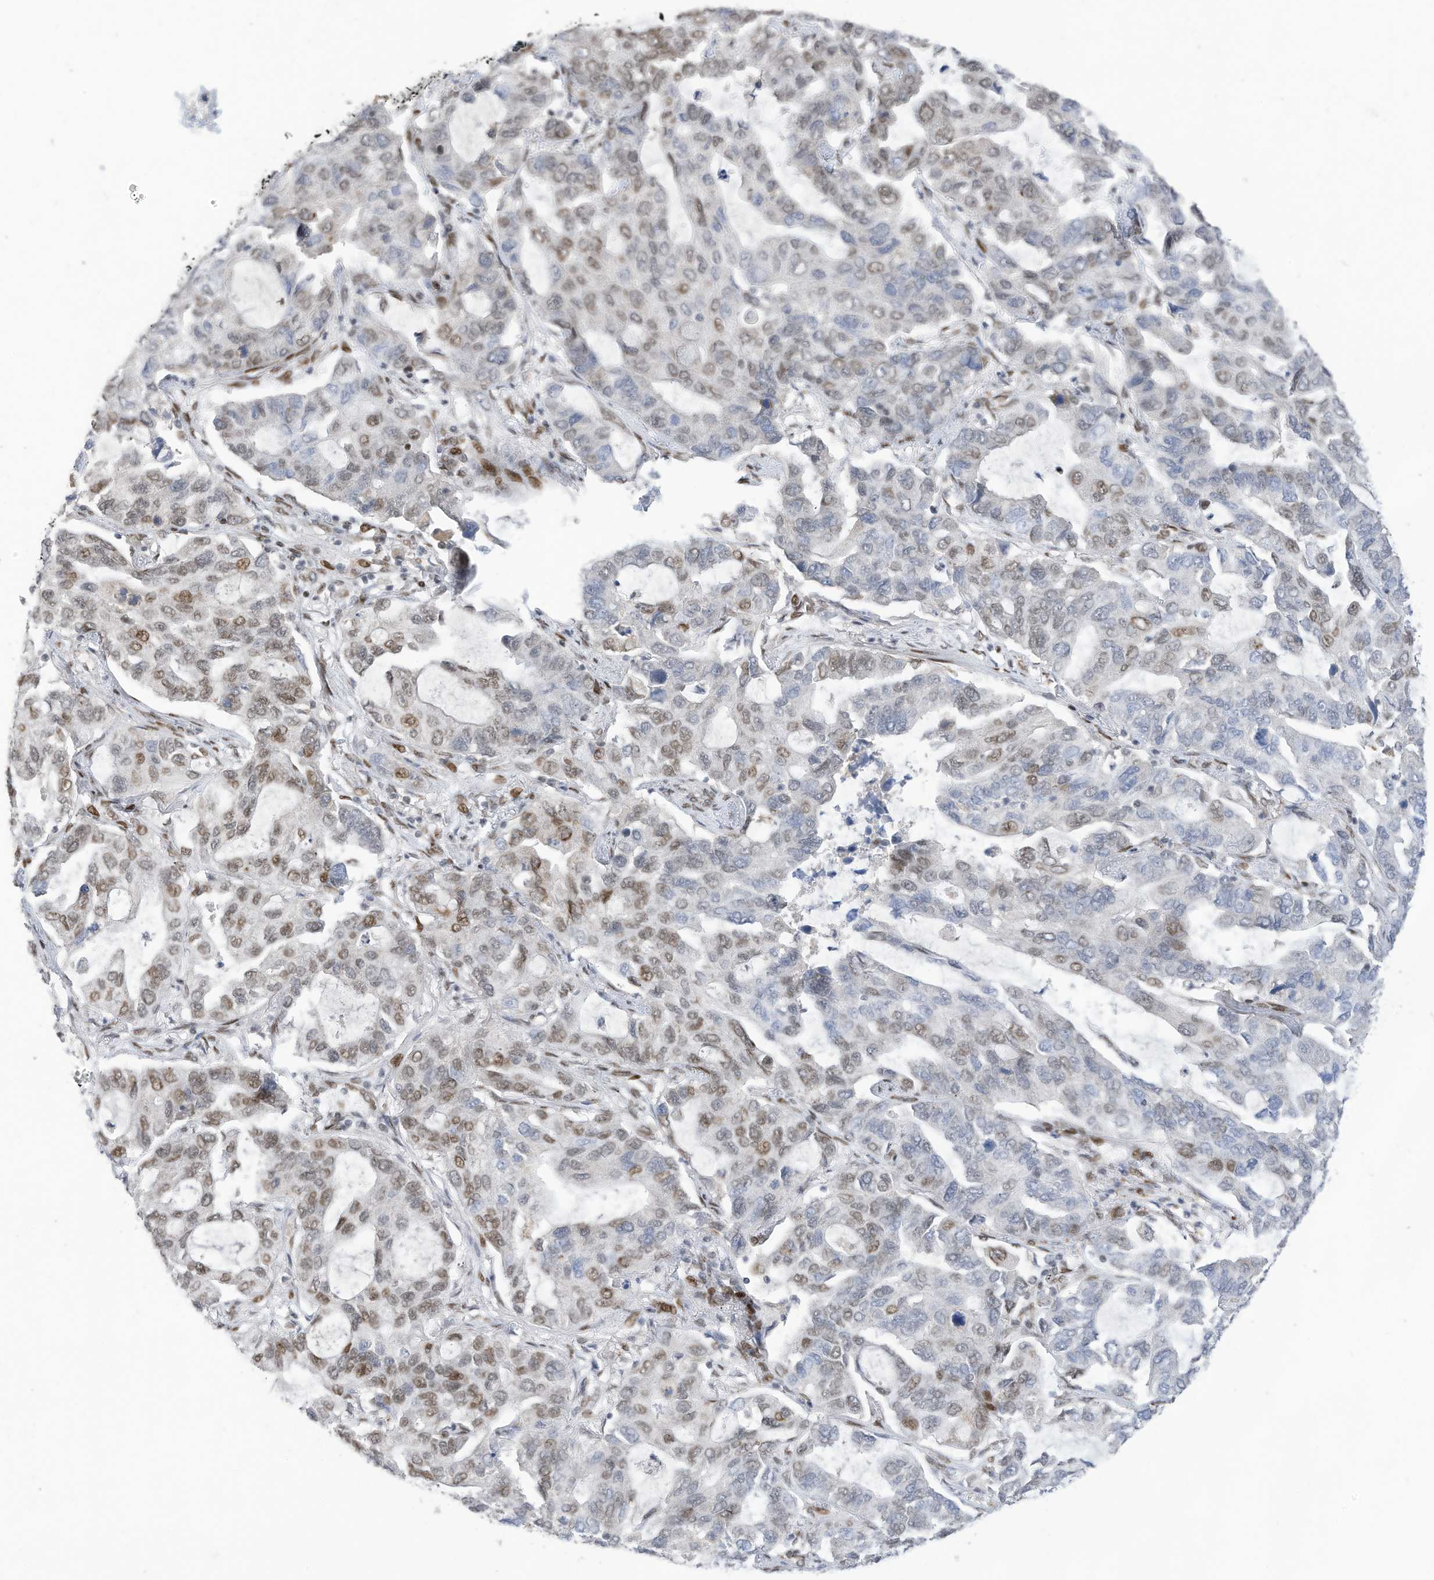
{"staining": {"intensity": "moderate", "quantity": "25%-75%", "location": "nuclear"}, "tissue": "lung cancer", "cell_type": "Tumor cells", "image_type": "cancer", "snomed": [{"axis": "morphology", "description": "Adenocarcinoma, NOS"}, {"axis": "topography", "description": "Lung"}], "caption": "Immunohistochemical staining of human lung adenocarcinoma displays medium levels of moderate nuclear staining in approximately 25%-75% of tumor cells.", "gene": "RABL3", "patient": {"sex": "male", "age": 64}}